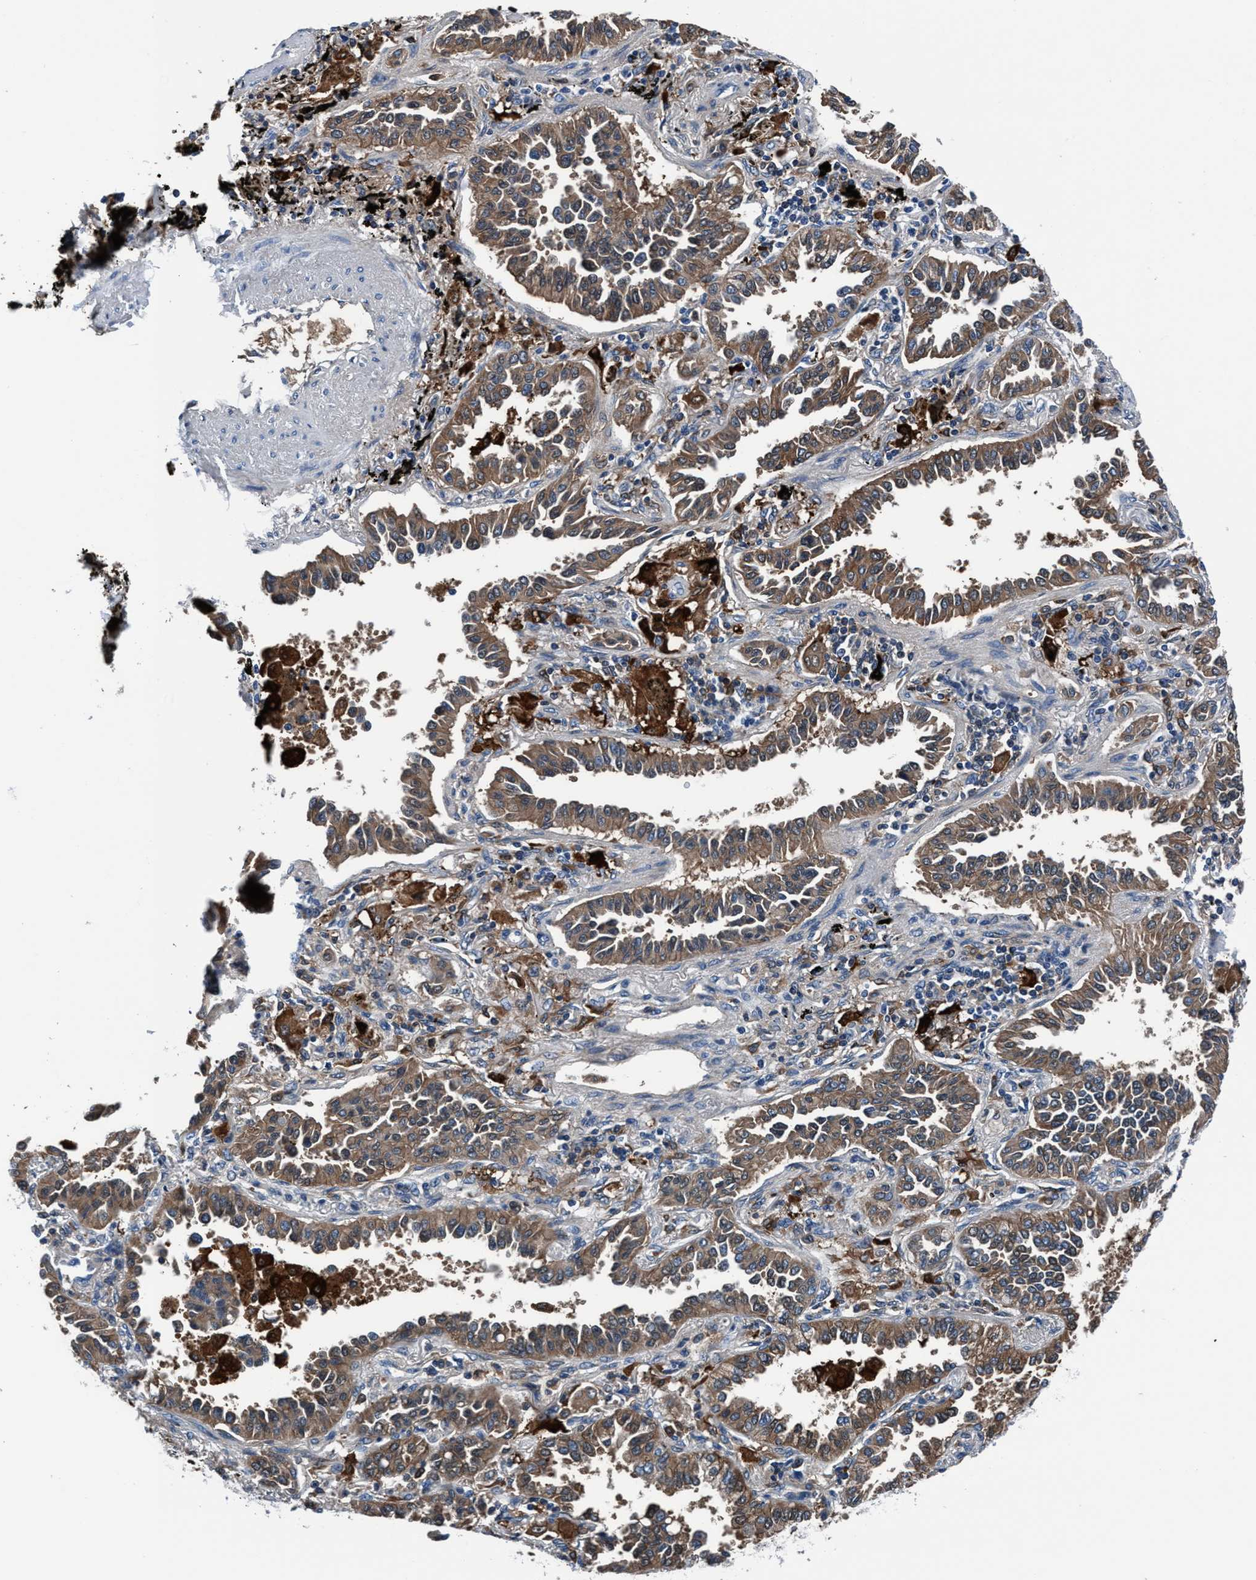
{"staining": {"intensity": "moderate", "quantity": ">75%", "location": "cytoplasmic/membranous"}, "tissue": "lung cancer", "cell_type": "Tumor cells", "image_type": "cancer", "snomed": [{"axis": "morphology", "description": "Normal tissue, NOS"}, {"axis": "morphology", "description": "Adenocarcinoma, NOS"}, {"axis": "topography", "description": "Lung"}], "caption": "The image reveals a brown stain indicating the presence of a protein in the cytoplasmic/membranous of tumor cells in adenocarcinoma (lung).", "gene": "TMEM94", "patient": {"sex": "male", "age": 59}}